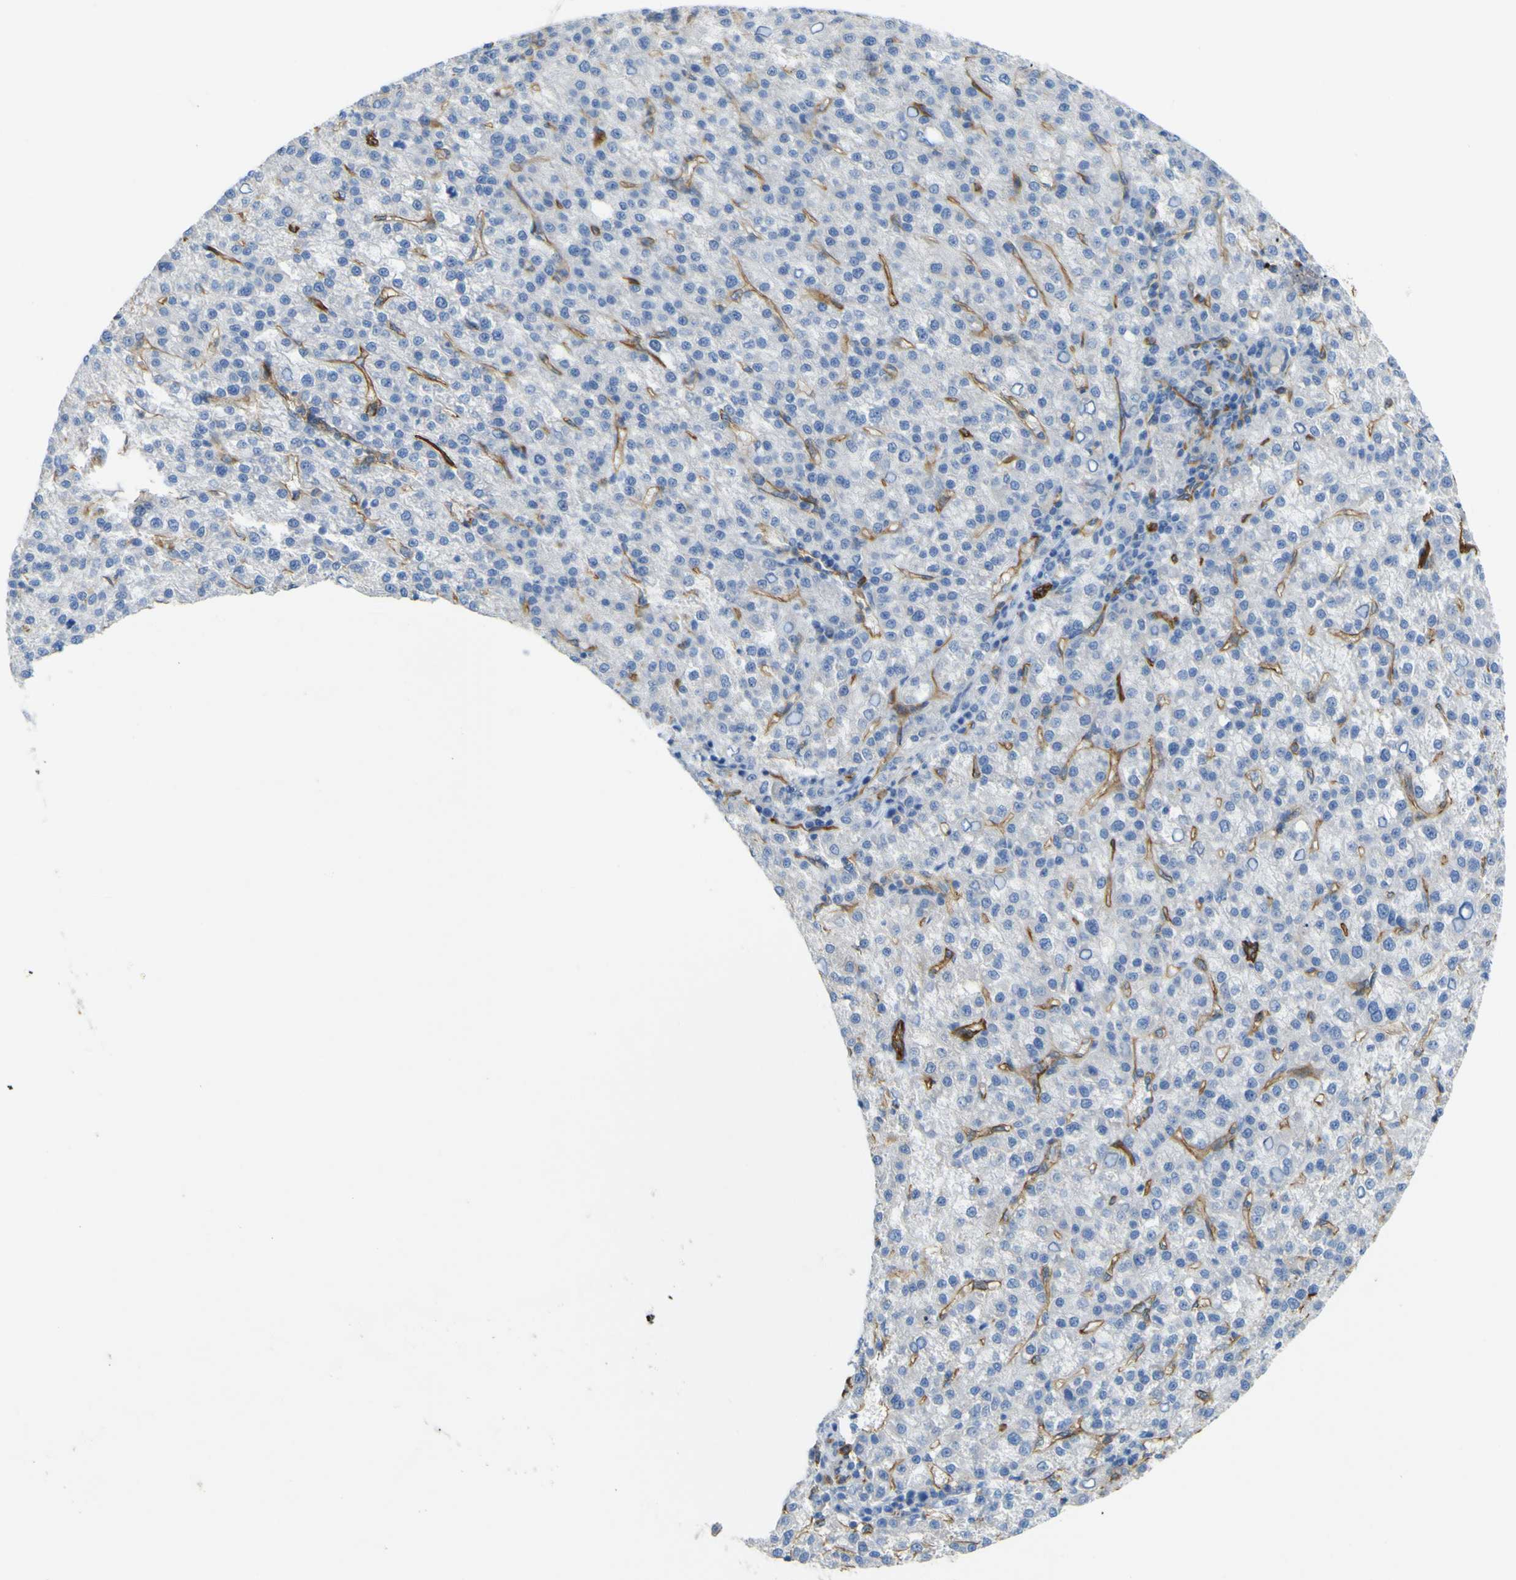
{"staining": {"intensity": "negative", "quantity": "none", "location": "none"}, "tissue": "liver cancer", "cell_type": "Tumor cells", "image_type": "cancer", "snomed": [{"axis": "morphology", "description": "Carcinoma, Hepatocellular, NOS"}, {"axis": "topography", "description": "Liver"}], "caption": "There is no significant staining in tumor cells of liver hepatocellular carcinoma.", "gene": "CD93", "patient": {"sex": "female", "age": 58}}